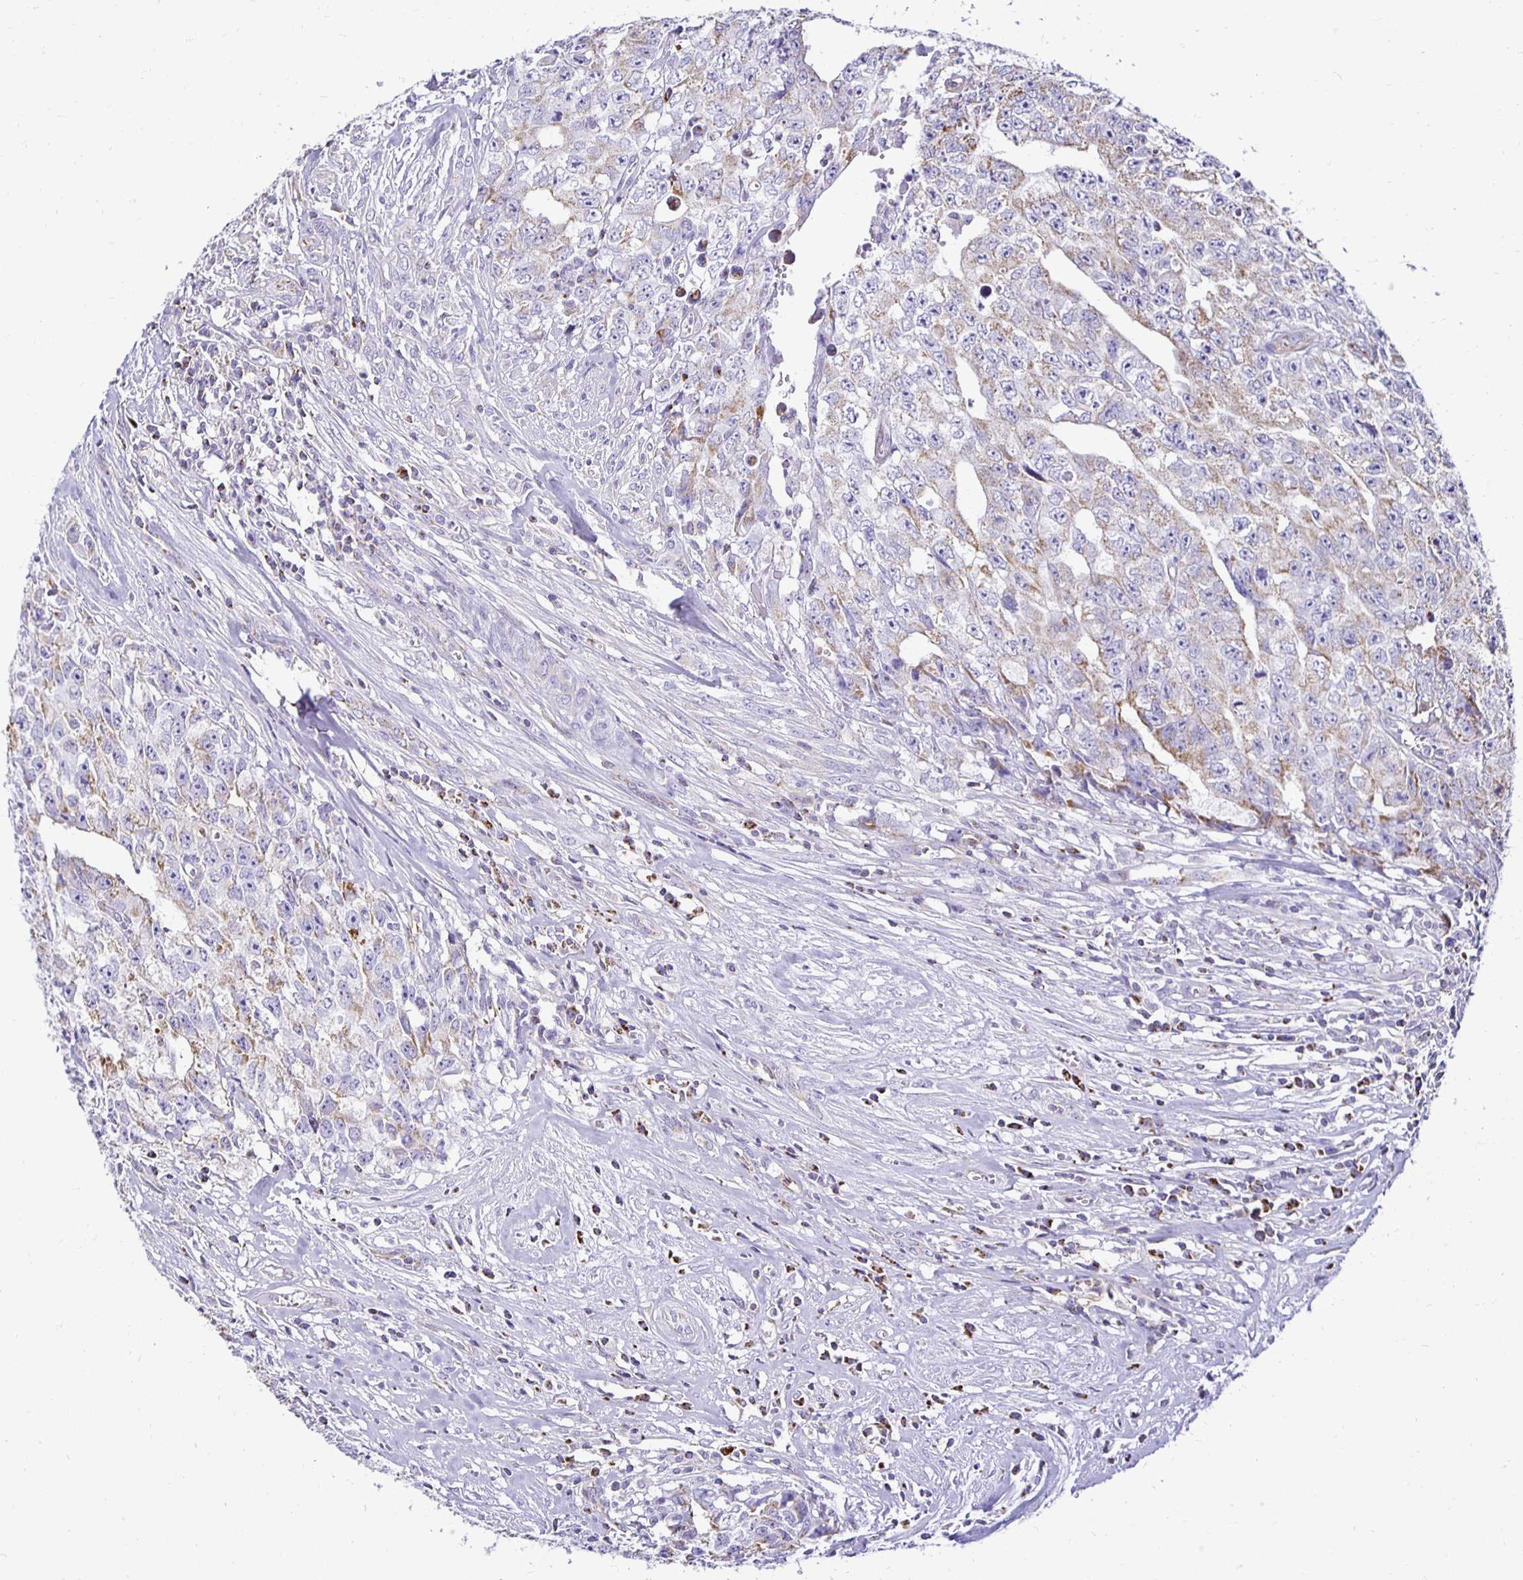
{"staining": {"intensity": "weak", "quantity": "25%-75%", "location": "cytoplasmic/membranous"}, "tissue": "testis cancer", "cell_type": "Tumor cells", "image_type": "cancer", "snomed": [{"axis": "morphology", "description": "Carcinoma, Embryonal, NOS"}, {"axis": "morphology", "description": "Teratoma, malignant, NOS"}, {"axis": "topography", "description": "Testis"}], "caption": "Immunohistochemical staining of testis teratoma (malignant) exhibits weak cytoplasmic/membranous protein positivity in approximately 25%-75% of tumor cells.", "gene": "PLAAT2", "patient": {"sex": "male", "age": 24}}